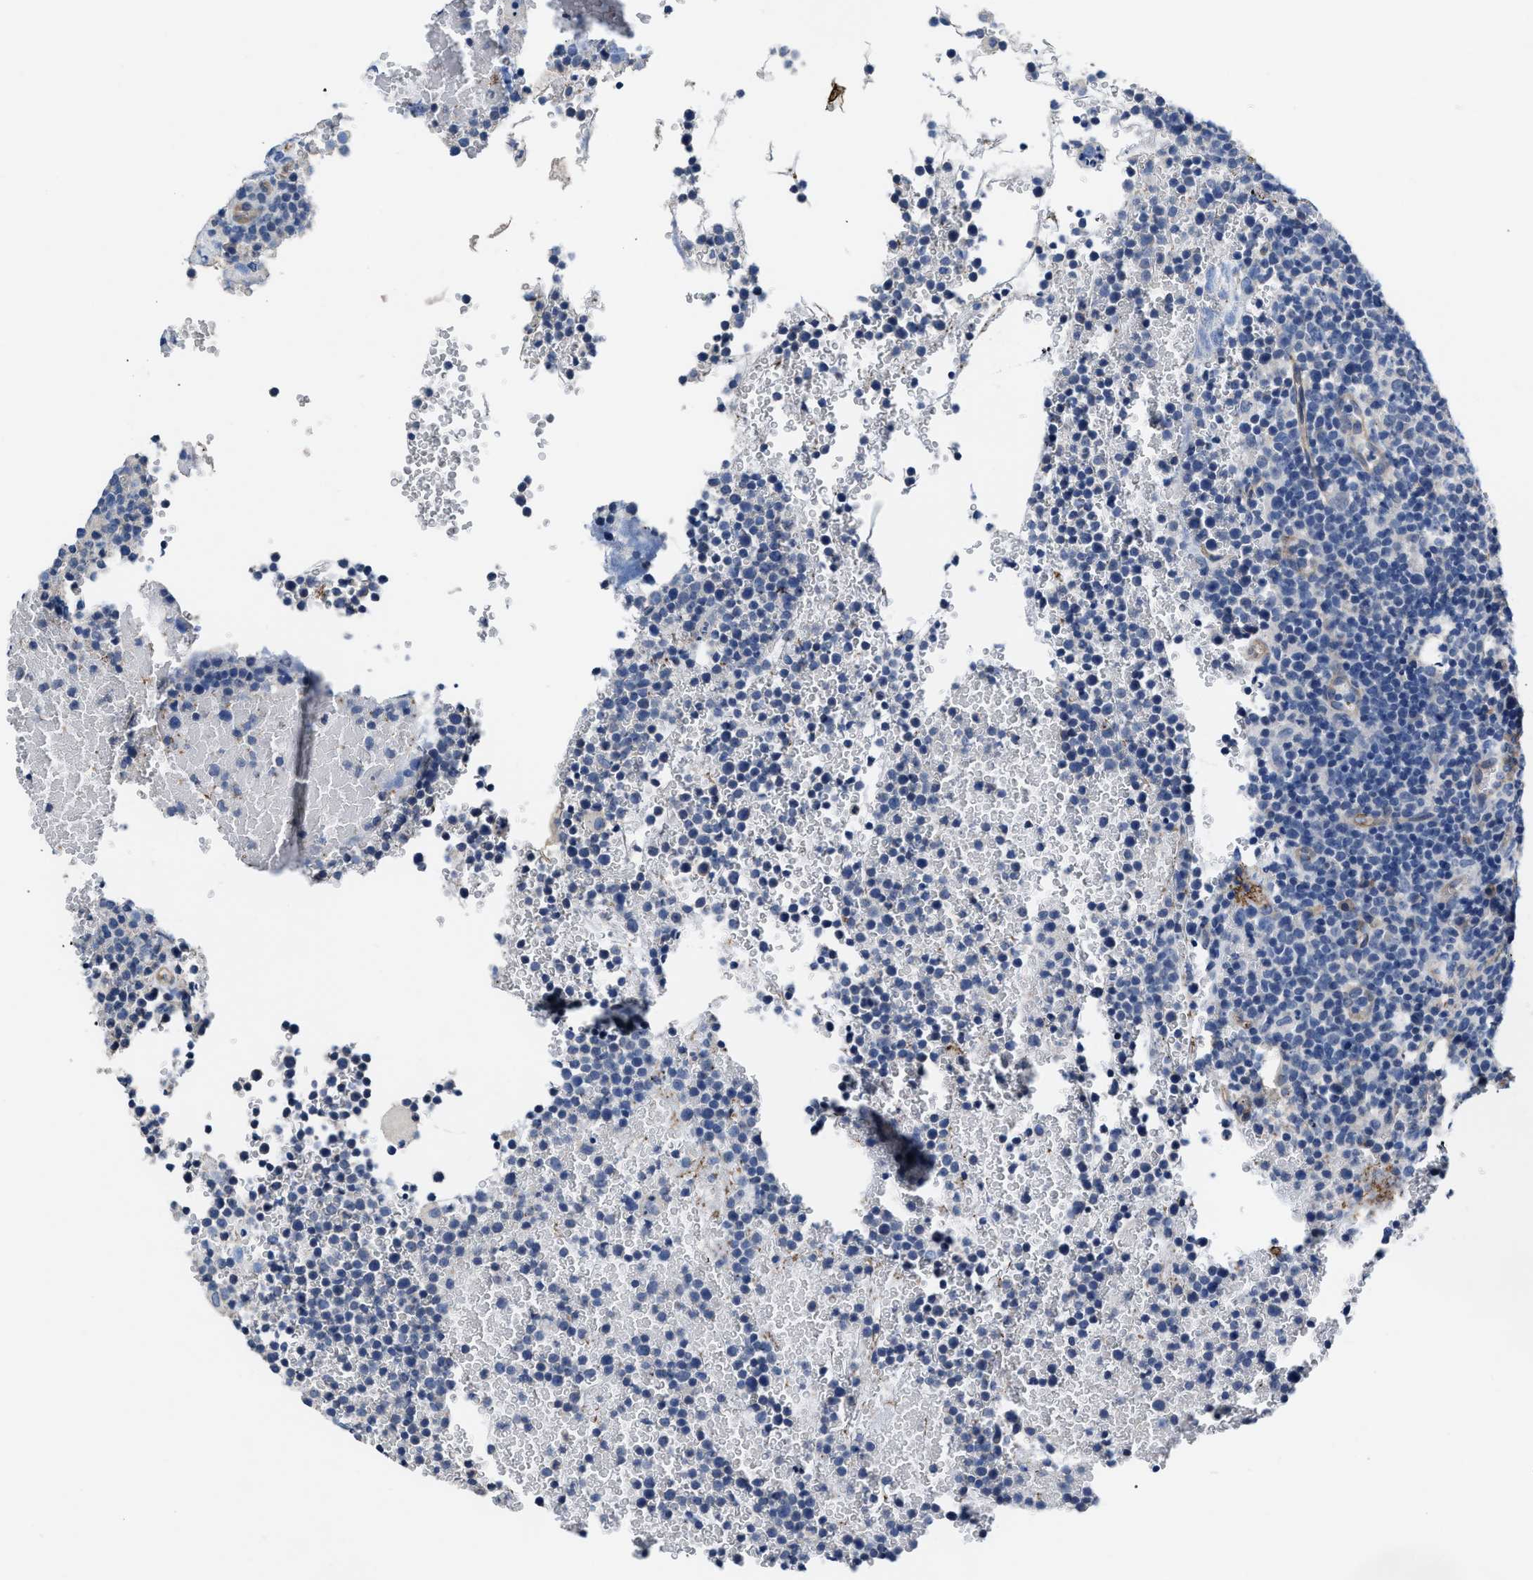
{"staining": {"intensity": "negative", "quantity": "none", "location": "none"}, "tissue": "lymphoma", "cell_type": "Tumor cells", "image_type": "cancer", "snomed": [{"axis": "morphology", "description": "Malignant lymphoma, non-Hodgkin's type, High grade"}, {"axis": "topography", "description": "Lymph node"}], "caption": "A histopathology image of human lymphoma is negative for staining in tumor cells. (DAB (3,3'-diaminobenzidine) immunohistochemistry (IHC) visualized using brightfield microscopy, high magnification).", "gene": "C22orf42", "patient": {"sex": "male", "age": 61}}